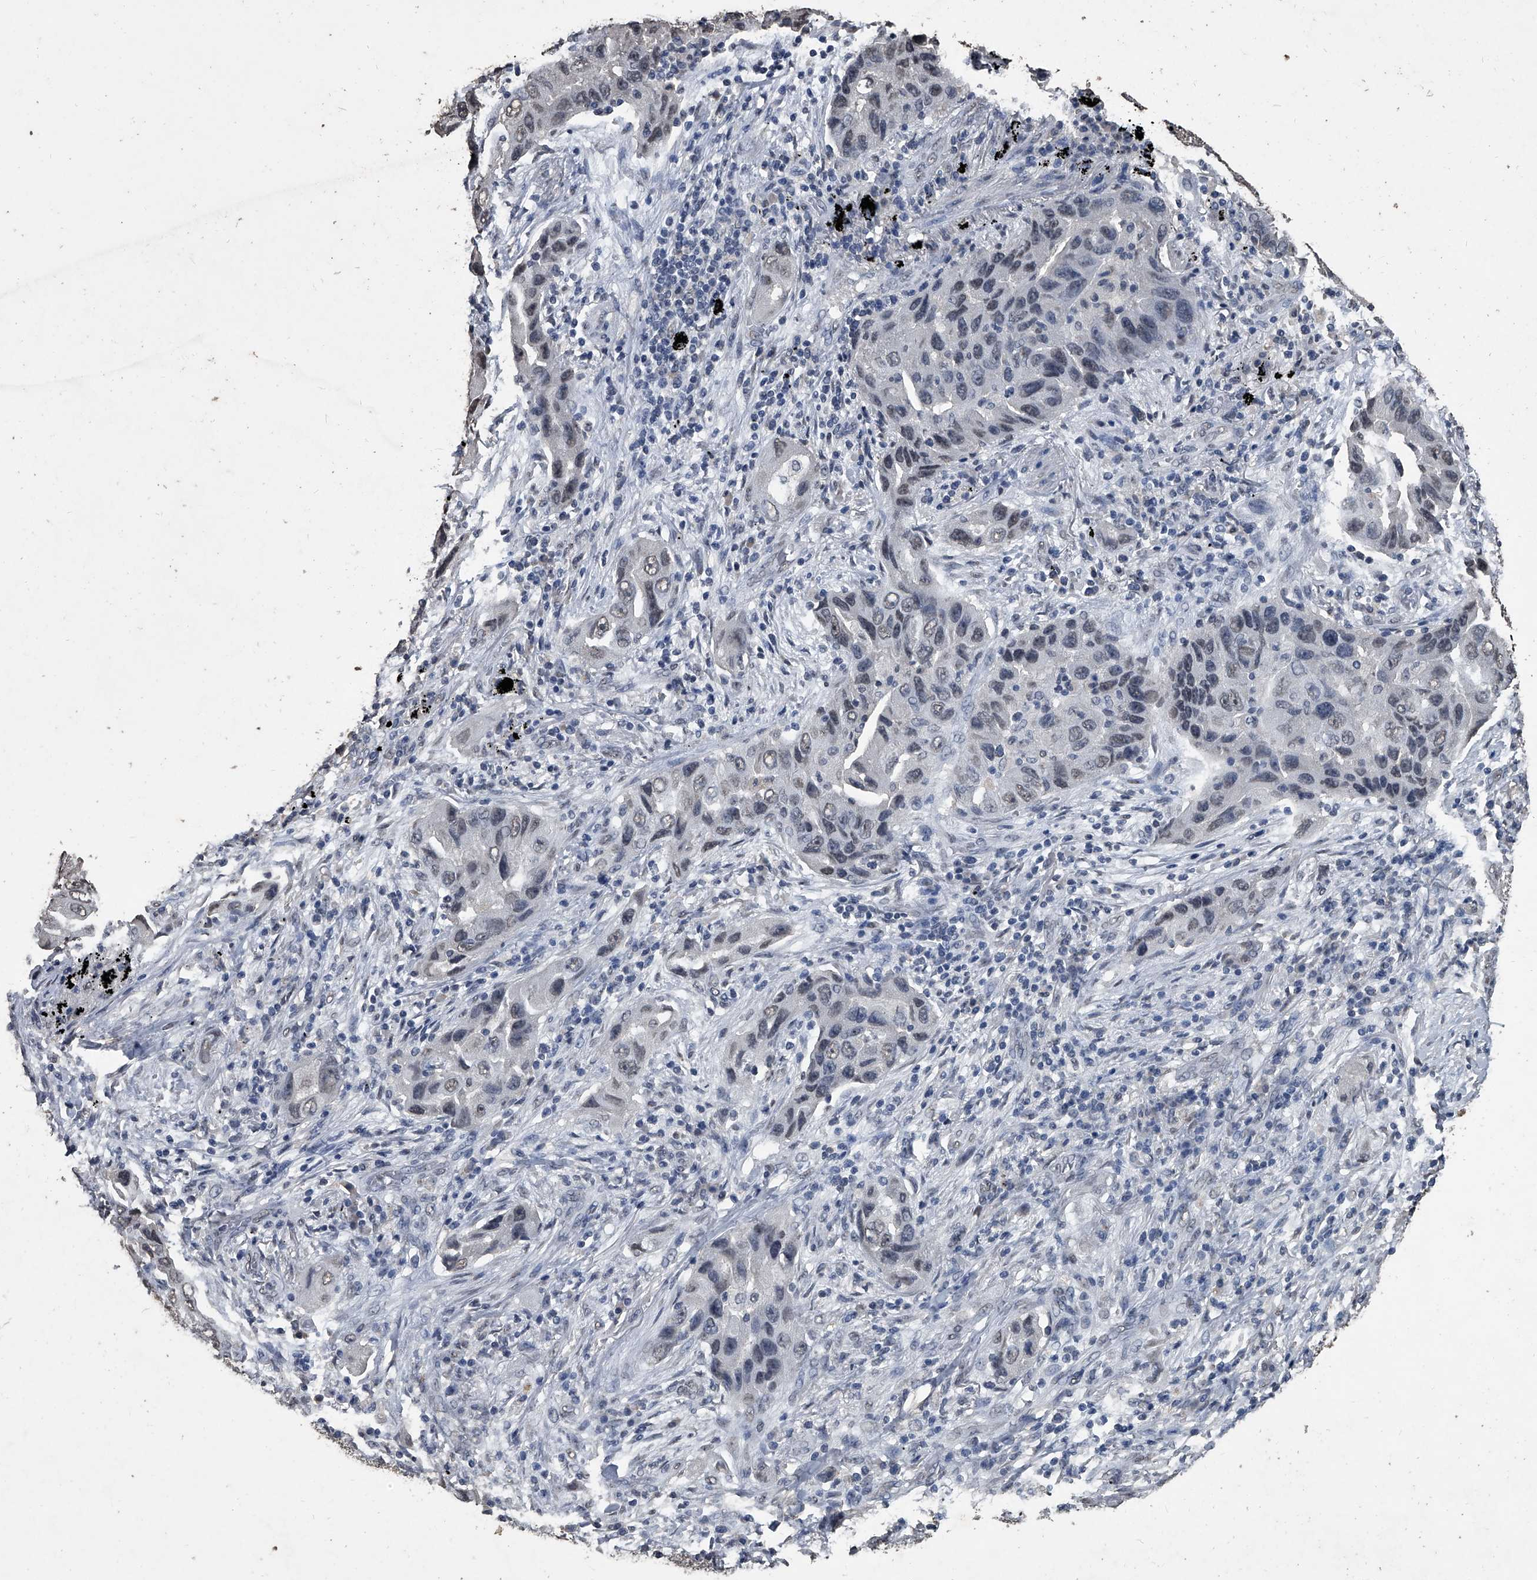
{"staining": {"intensity": "weak", "quantity": "<25%", "location": "nuclear"}, "tissue": "lung cancer", "cell_type": "Tumor cells", "image_type": "cancer", "snomed": [{"axis": "morphology", "description": "Adenocarcinoma, NOS"}, {"axis": "topography", "description": "Lung"}], "caption": "This histopathology image is of lung cancer (adenocarcinoma) stained with immunohistochemistry (IHC) to label a protein in brown with the nuclei are counter-stained blue. There is no expression in tumor cells.", "gene": "MATR3", "patient": {"sex": "female", "age": 65}}